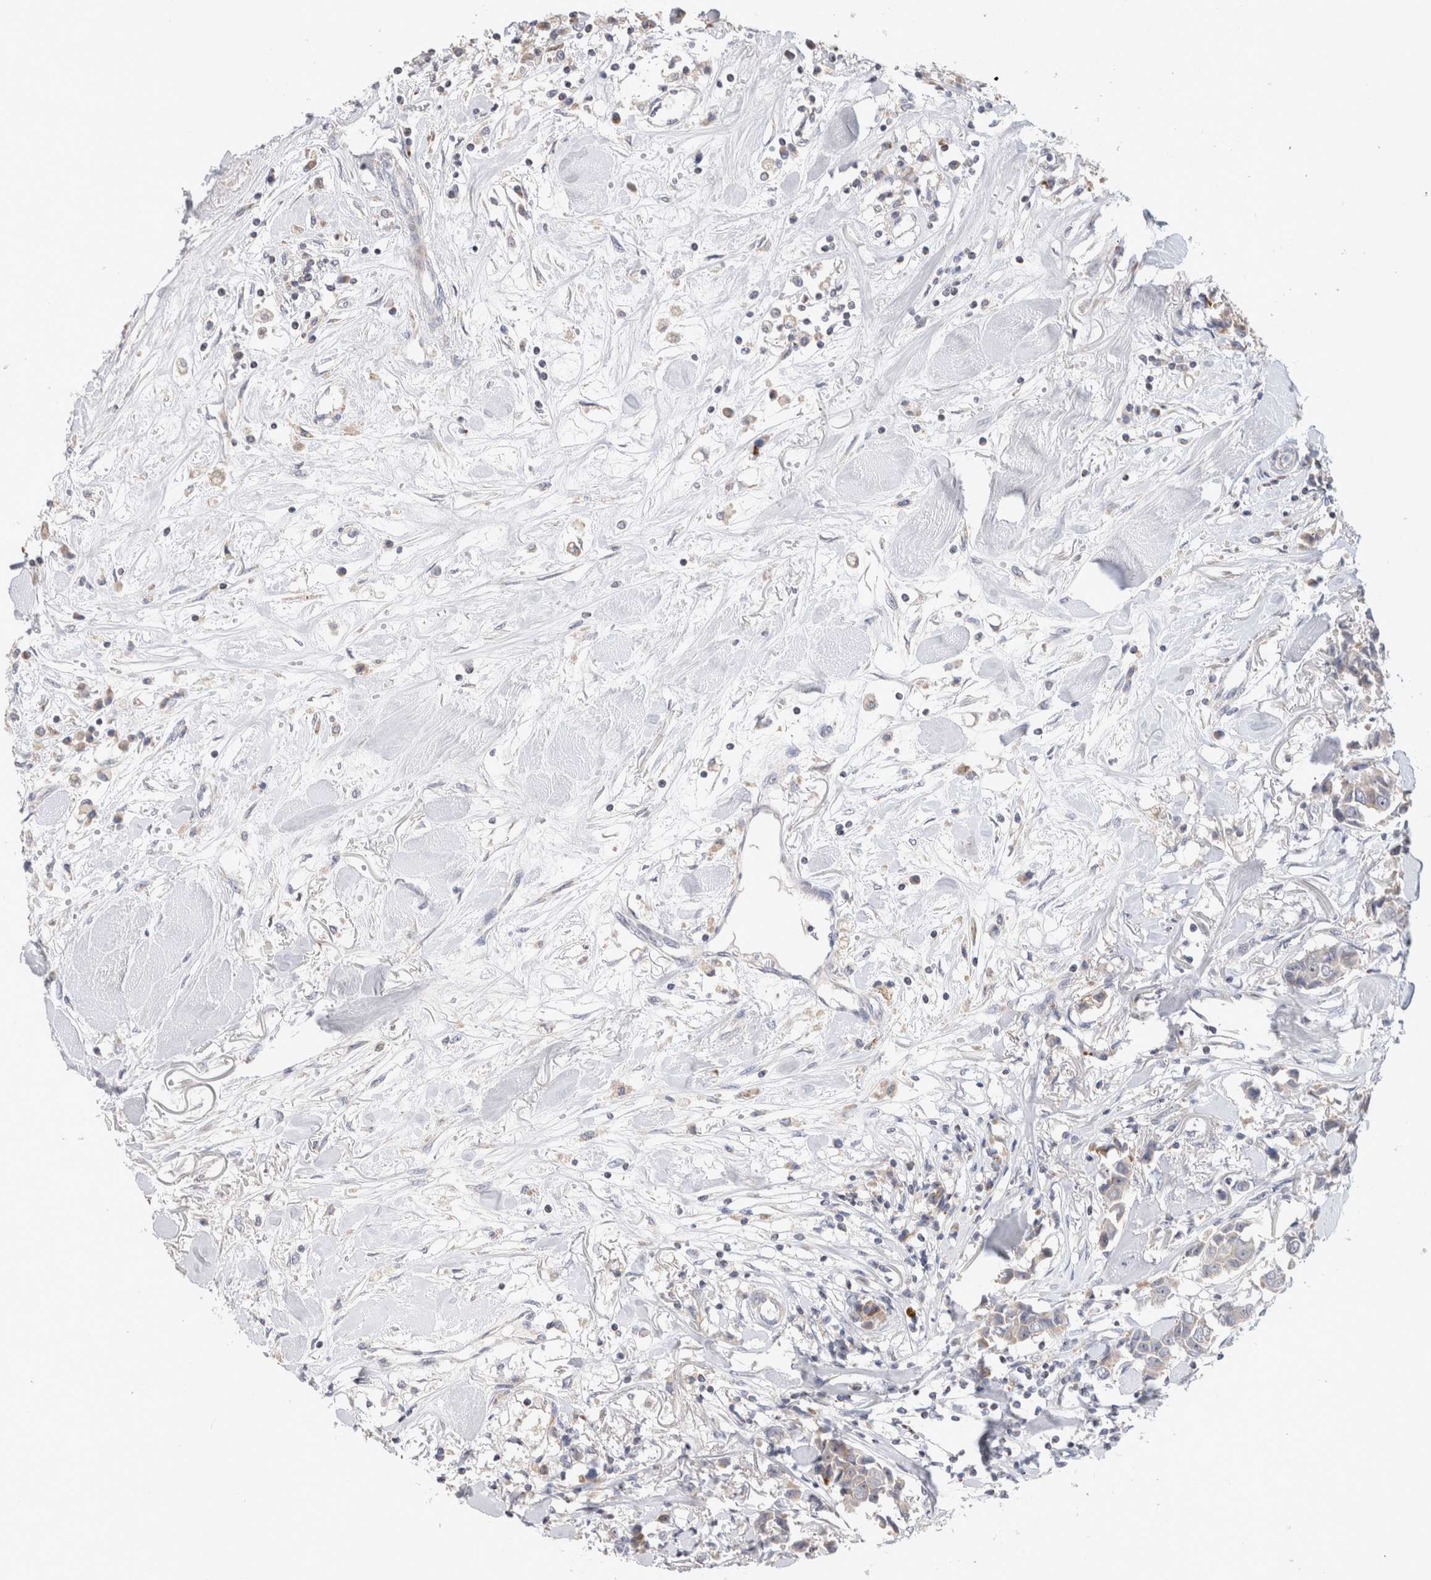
{"staining": {"intensity": "moderate", "quantity": "25%-75%", "location": "cytoplasmic/membranous"}, "tissue": "breast cancer", "cell_type": "Tumor cells", "image_type": "cancer", "snomed": [{"axis": "morphology", "description": "Duct carcinoma"}, {"axis": "topography", "description": "Breast"}], "caption": "Immunohistochemical staining of human breast cancer shows moderate cytoplasmic/membranous protein expression in approximately 25%-75% of tumor cells.", "gene": "CHADL", "patient": {"sex": "female", "age": 80}}